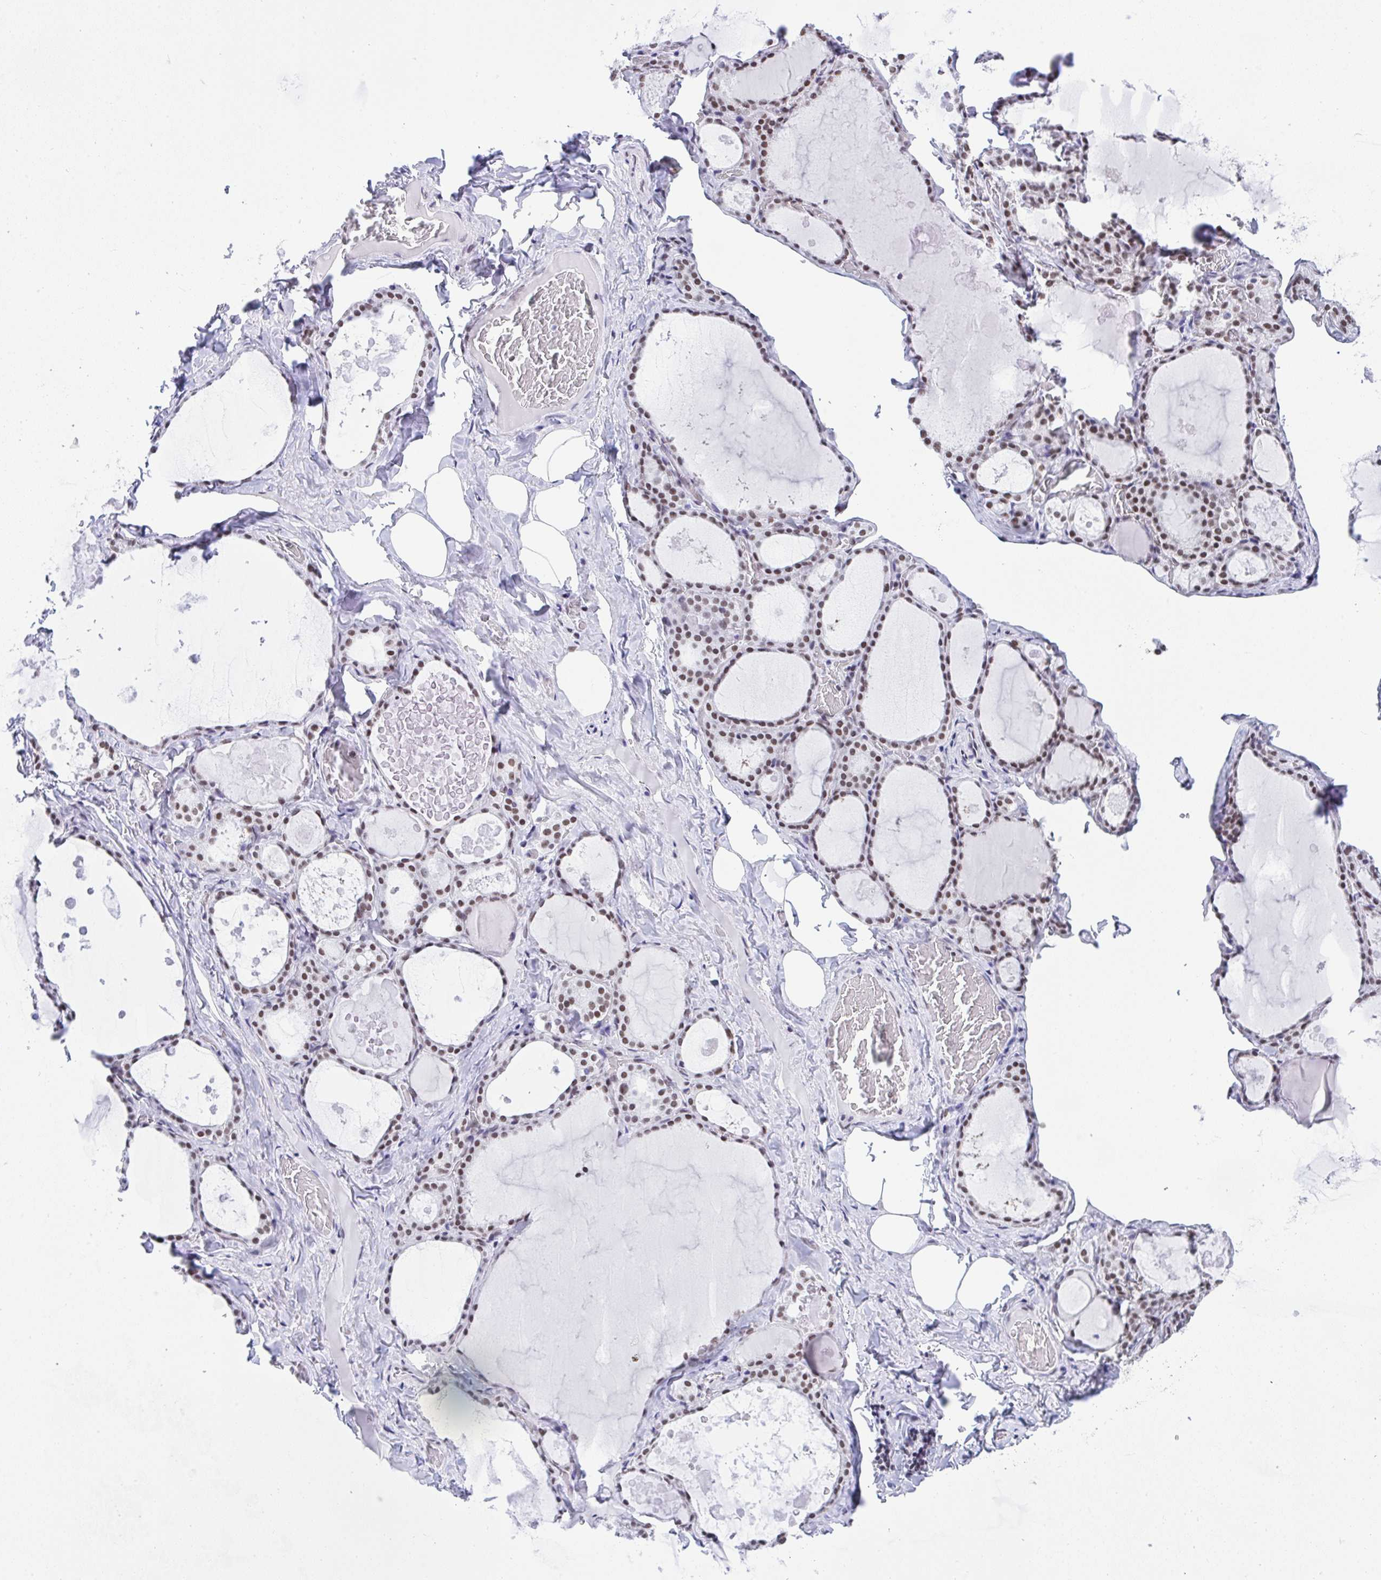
{"staining": {"intensity": "moderate", "quantity": ">75%", "location": "nuclear"}, "tissue": "thyroid gland", "cell_type": "Glandular cells", "image_type": "normal", "snomed": [{"axis": "morphology", "description": "Normal tissue, NOS"}, {"axis": "topography", "description": "Thyroid gland"}], "caption": "This image demonstrates IHC staining of benign thyroid gland, with medium moderate nuclear staining in approximately >75% of glandular cells.", "gene": "DDX52", "patient": {"sex": "male", "age": 56}}